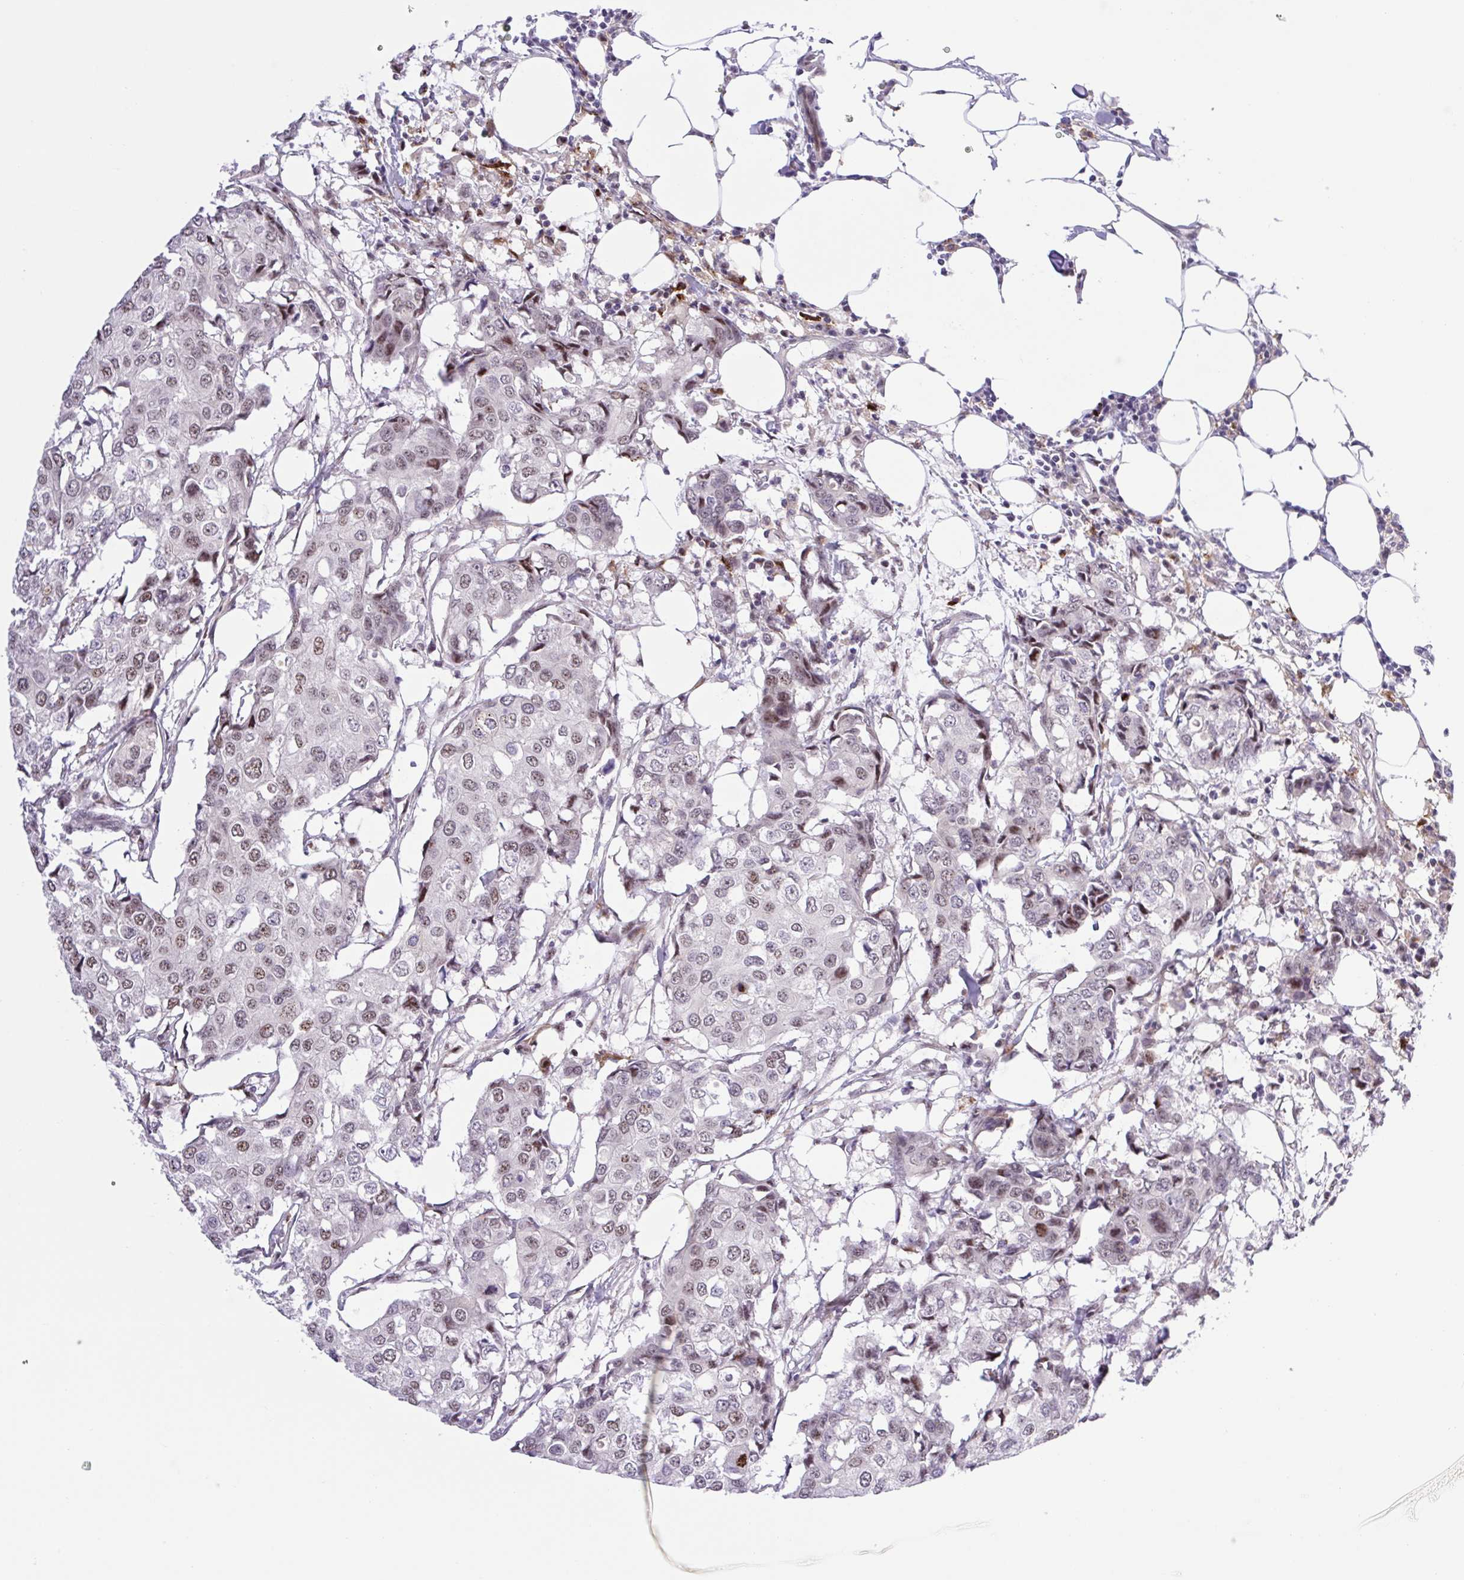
{"staining": {"intensity": "weak", "quantity": "25%-75%", "location": "nuclear"}, "tissue": "breast cancer", "cell_type": "Tumor cells", "image_type": "cancer", "snomed": [{"axis": "morphology", "description": "Duct carcinoma"}, {"axis": "topography", "description": "Breast"}], "caption": "A high-resolution histopathology image shows immunohistochemistry staining of breast cancer, which demonstrates weak nuclear expression in about 25%-75% of tumor cells. The staining is performed using DAB brown chromogen to label protein expression. The nuclei are counter-stained blue using hematoxylin.", "gene": "ERG", "patient": {"sex": "female", "age": 27}}